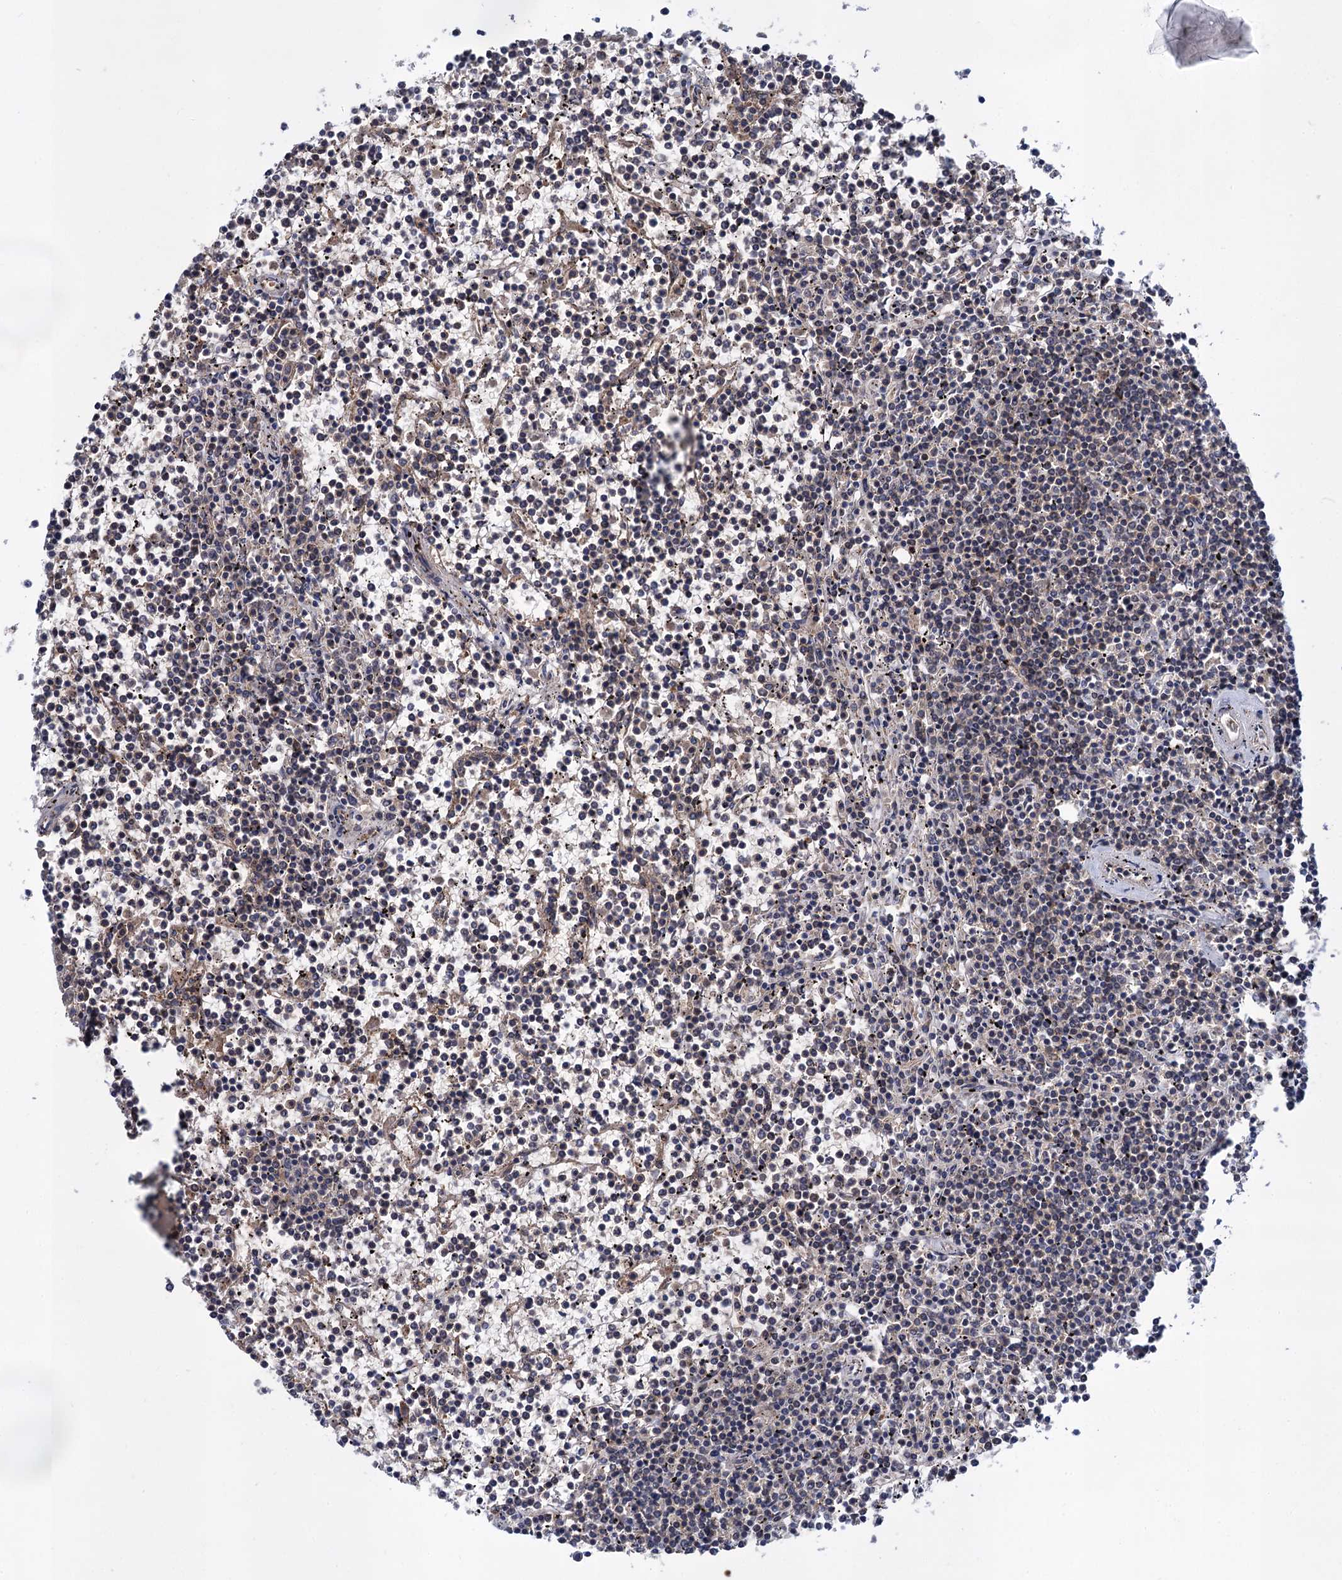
{"staining": {"intensity": "negative", "quantity": "none", "location": "none"}, "tissue": "lymphoma", "cell_type": "Tumor cells", "image_type": "cancer", "snomed": [{"axis": "morphology", "description": "Malignant lymphoma, non-Hodgkin's type, Low grade"}, {"axis": "topography", "description": "Spleen"}], "caption": "A histopathology image of human malignant lymphoma, non-Hodgkin's type (low-grade) is negative for staining in tumor cells.", "gene": "GLO1", "patient": {"sex": "female", "age": 19}}